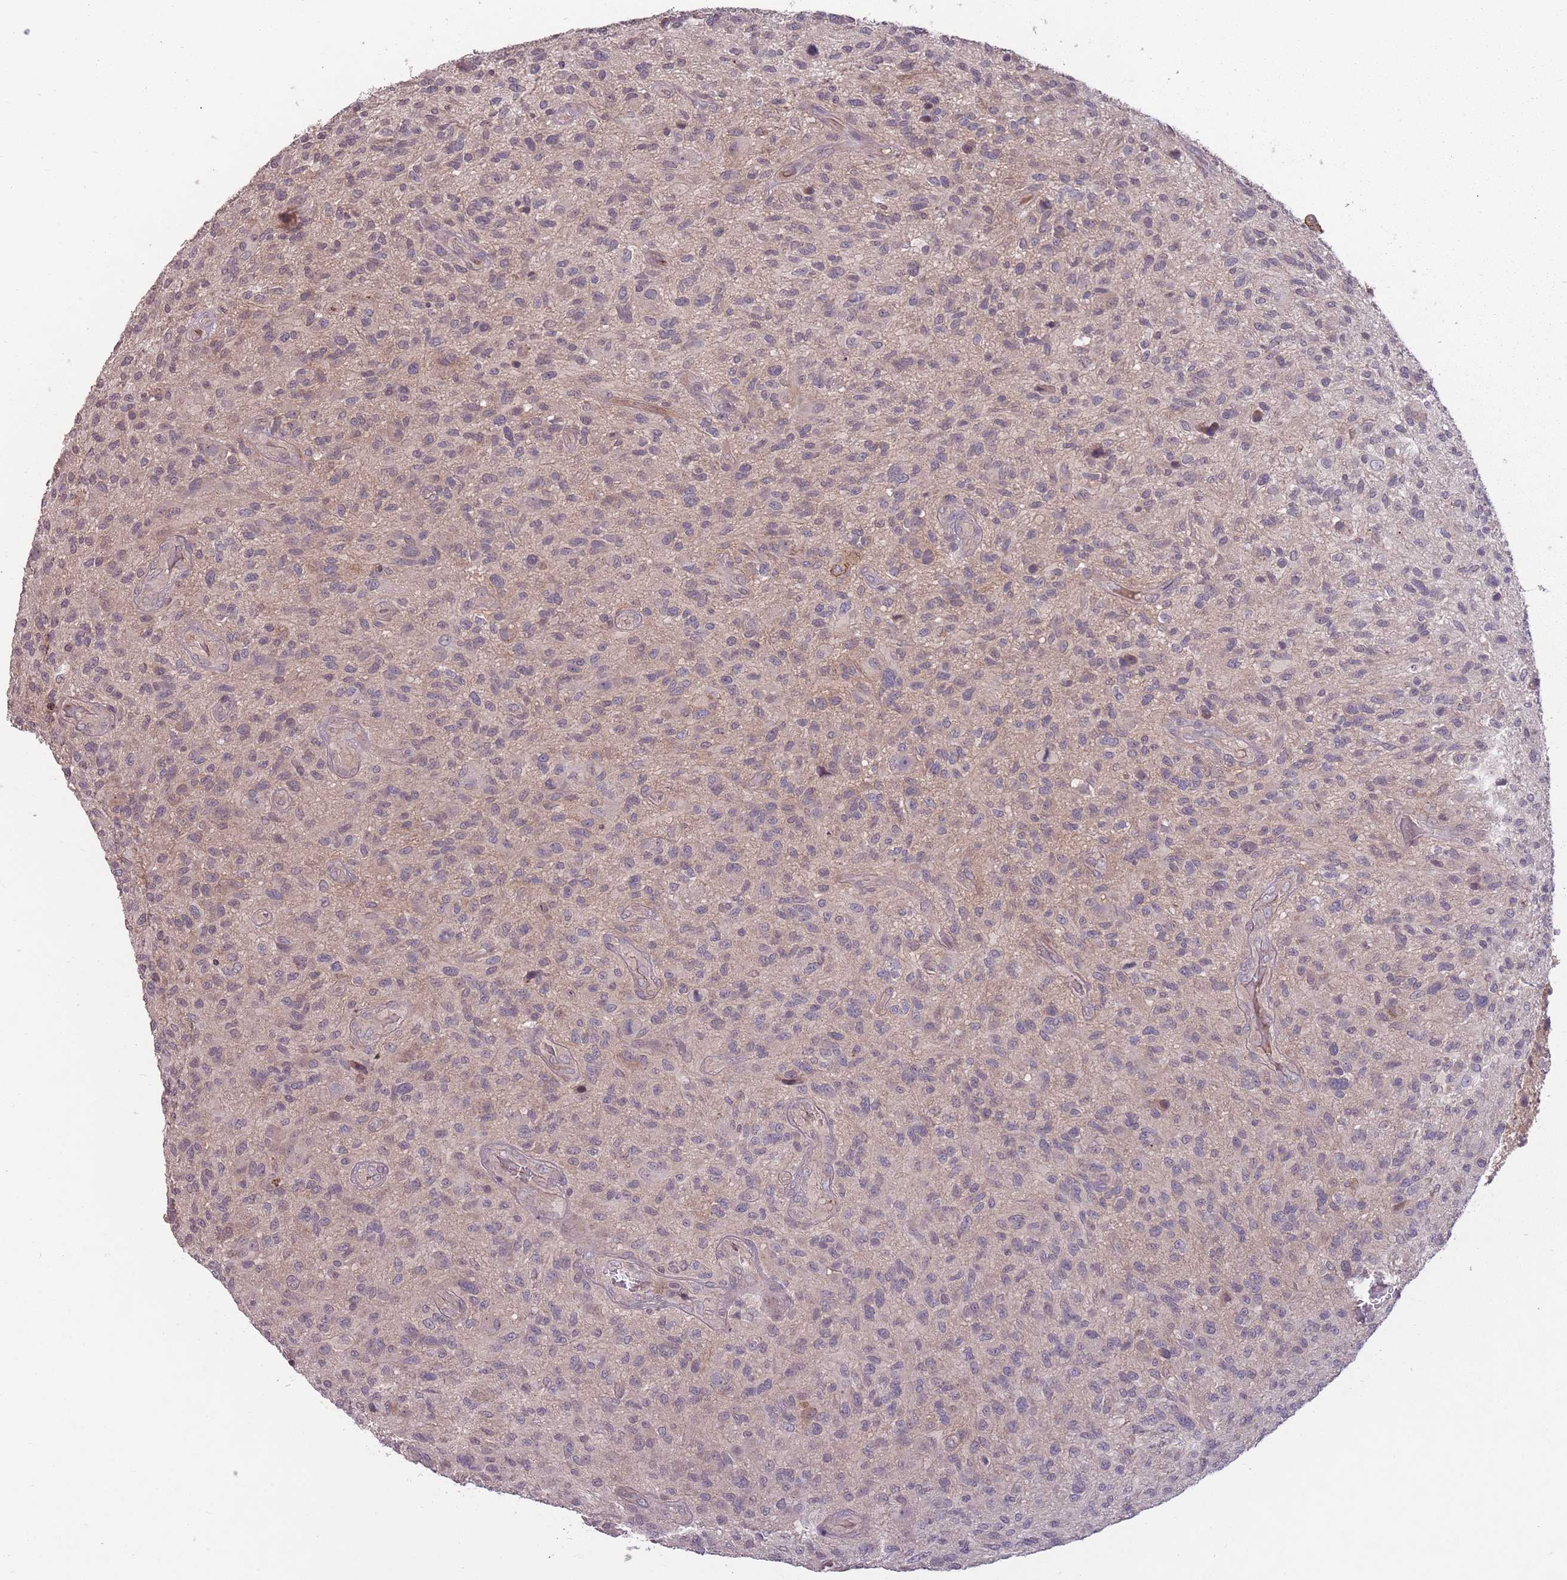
{"staining": {"intensity": "negative", "quantity": "none", "location": "none"}, "tissue": "glioma", "cell_type": "Tumor cells", "image_type": "cancer", "snomed": [{"axis": "morphology", "description": "Glioma, malignant, High grade"}, {"axis": "topography", "description": "Brain"}], "caption": "This is a image of immunohistochemistry (IHC) staining of malignant glioma (high-grade), which shows no expression in tumor cells.", "gene": "ADCYAP1R1", "patient": {"sex": "male", "age": 47}}